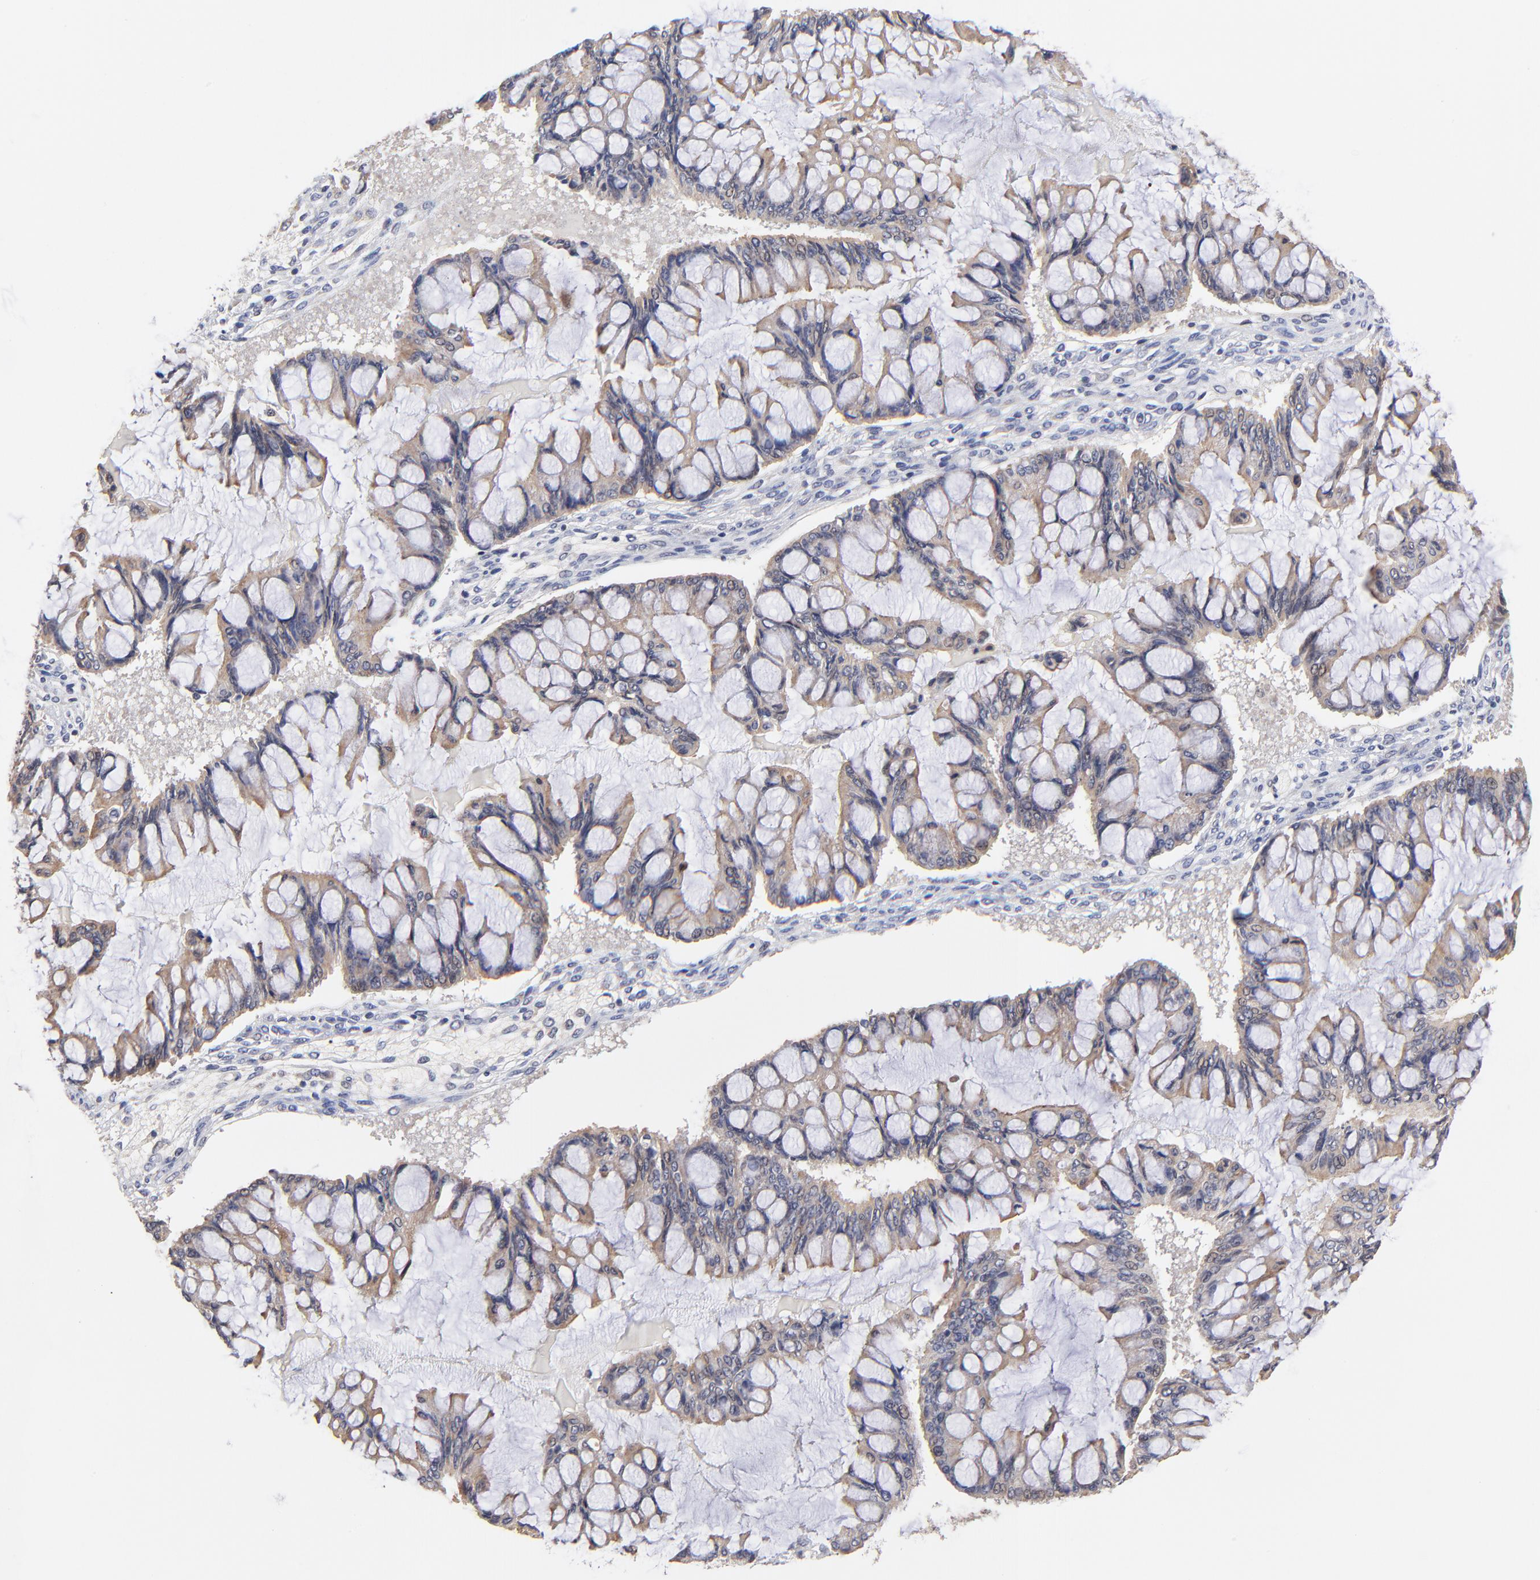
{"staining": {"intensity": "moderate", "quantity": "25%-75%", "location": "cytoplasmic/membranous"}, "tissue": "ovarian cancer", "cell_type": "Tumor cells", "image_type": "cancer", "snomed": [{"axis": "morphology", "description": "Cystadenocarcinoma, mucinous, NOS"}, {"axis": "topography", "description": "Ovary"}], "caption": "Immunohistochemistry photomicrograph of neoplastic tissue: mucinous cystadenocarcinoma (ovarian) stained using IHC demonstrates medium levels of moderate protein expression localized specifically in the cytoplasmic/membranous of tumor cells, appearing as a cytoplasmic/membranous brown color.", "gene": "FBXL12", "patient": {"sex": "female", "age": 73}}